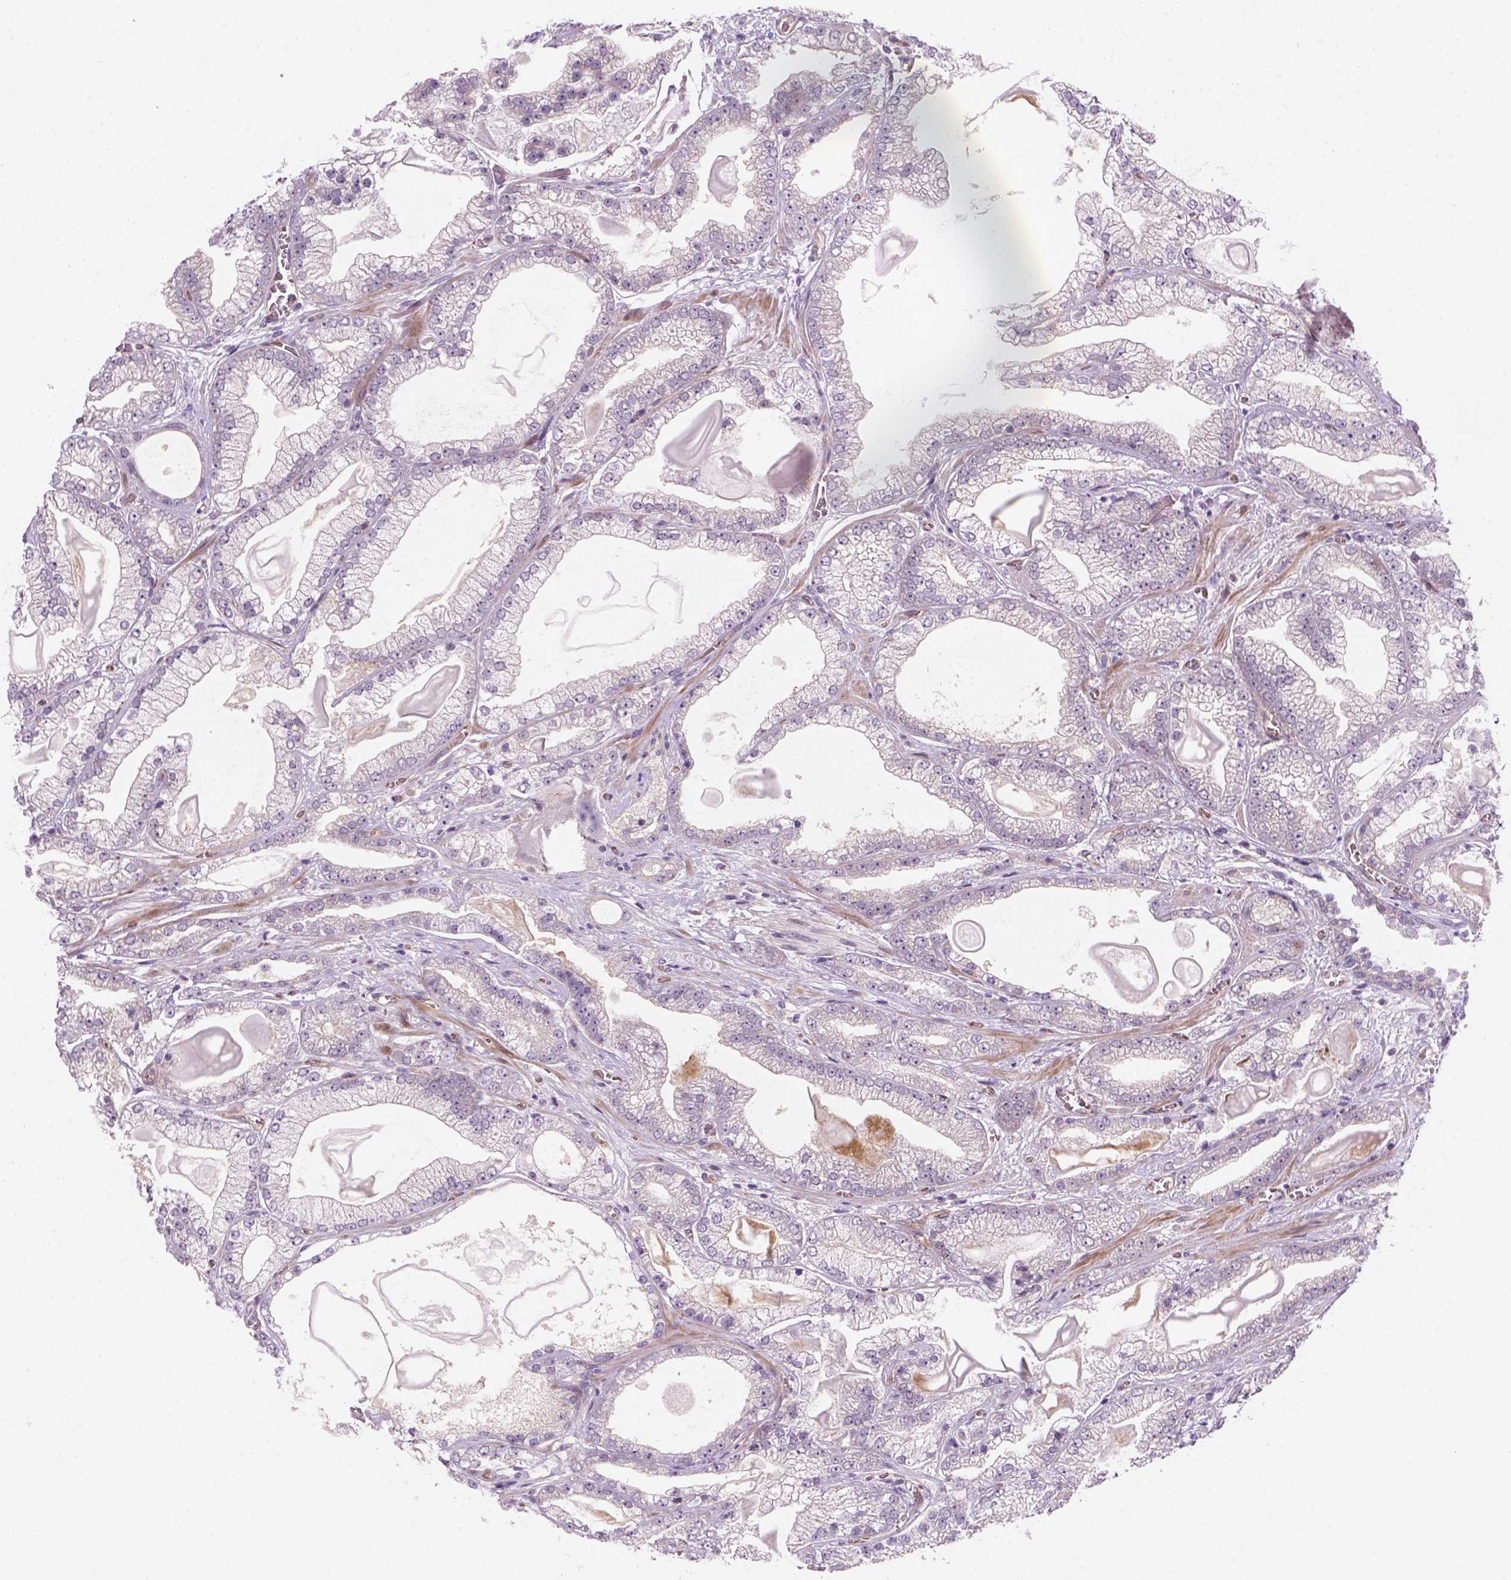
{"staining": {"intensity": "negative", "quantity": "none", "location": "none"}, "tissue": "prostate cancer", "cell_type": "Tumor cells", "image_type": "cancer", "snomed": [{"axis": "morphology", "description": "Adenocarcinoma, Low grade"}, {"axis": "topography", "description": "Prostate"}], "caption": "IHC photomicrograph of neoplastic tissue: prostate adenocarcinoma (low-grade) stained with DAB displays no significant protein expression in tumor cells.", "gene": "VSTM5", "patient": {"sex": "male", "age": 57}}